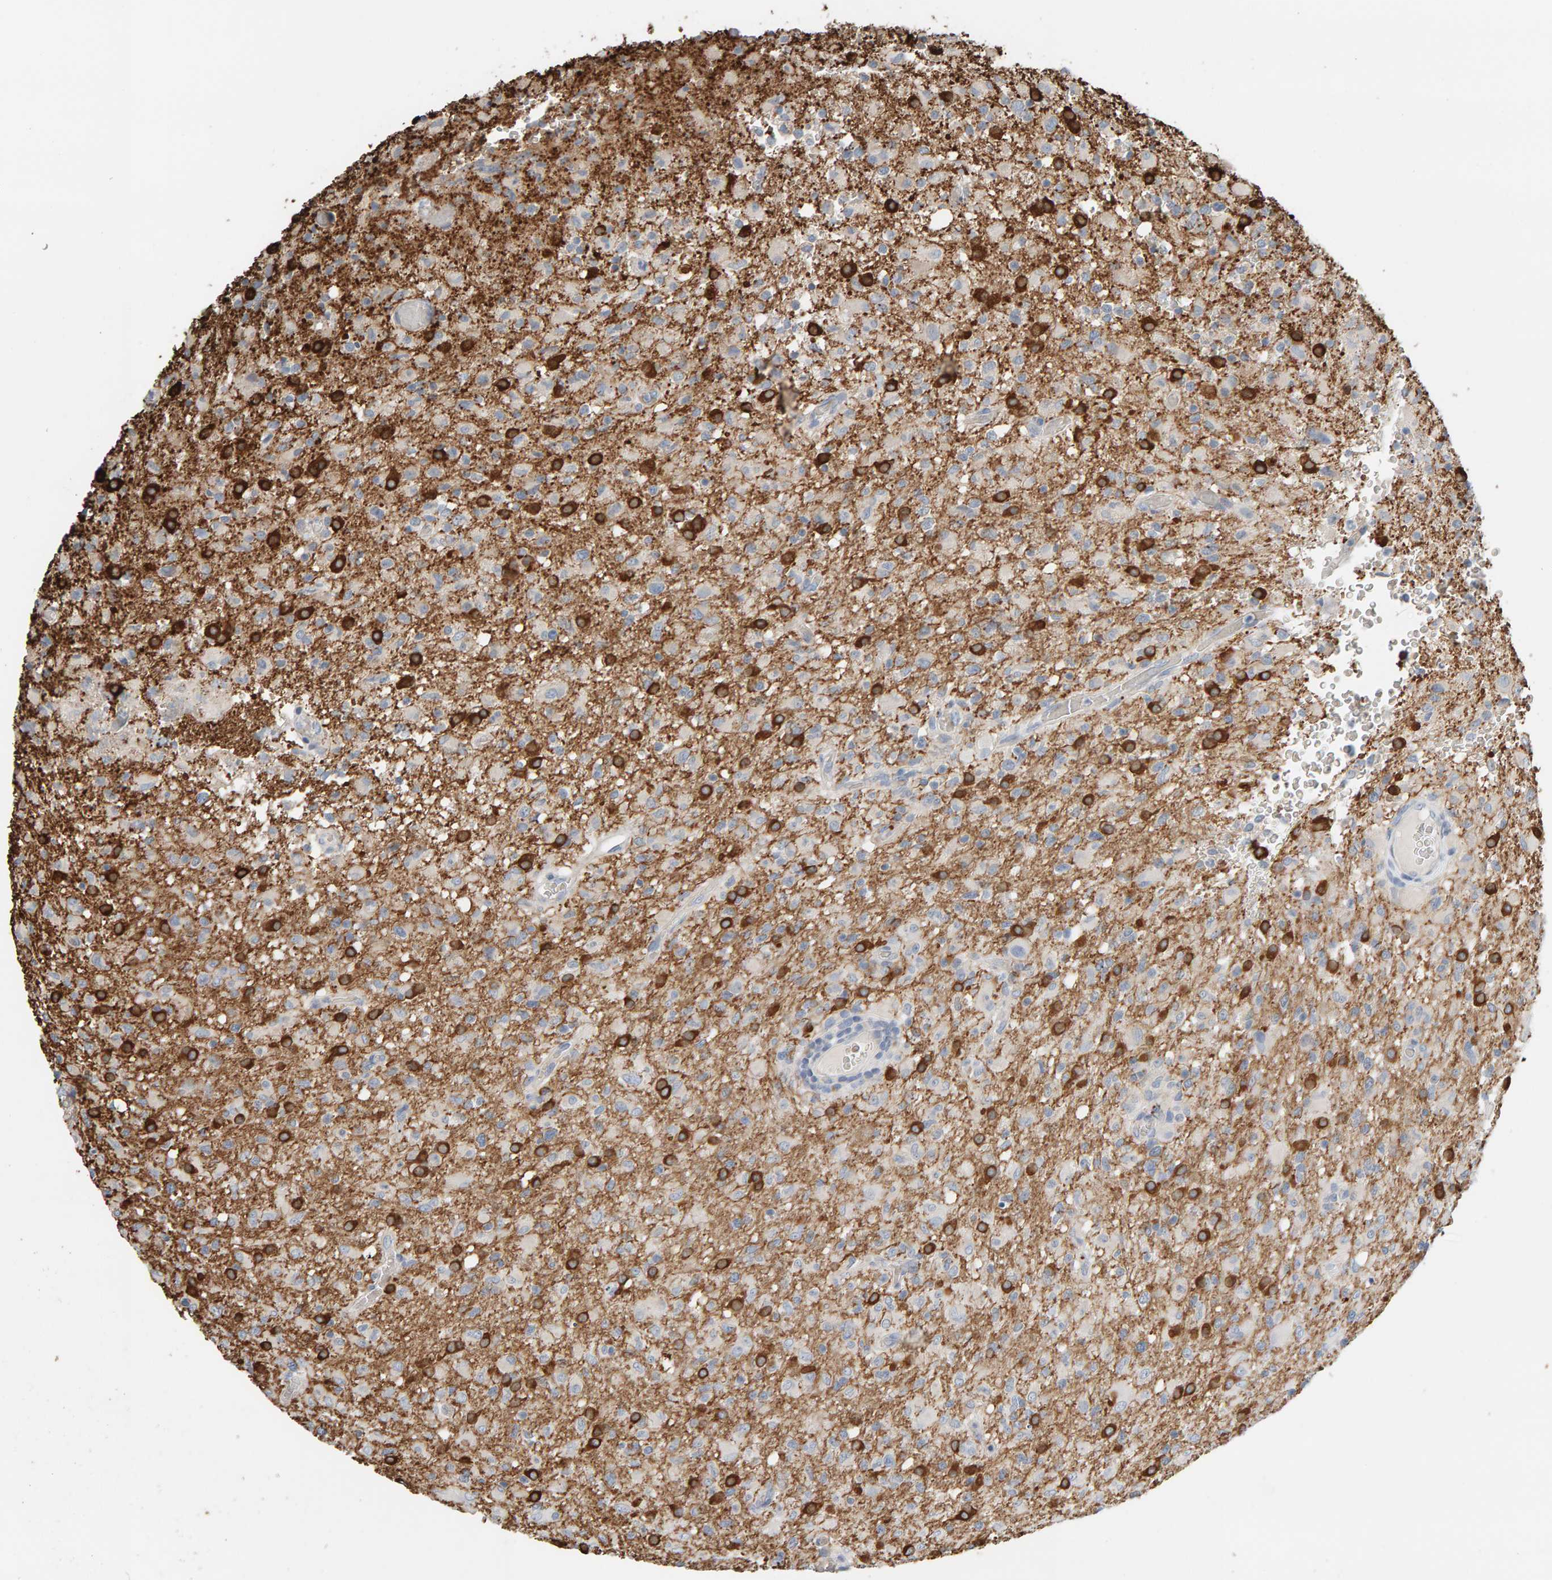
{"staining": {"intensity": "negative", "quantity": "none", "location": "none"}, "tissue": "glioma", "cell_type": "Tumor cells", "image_type": "cancer", "snomed": [{"axis": "morphology", "description": "Glioma, malignant, High grade"}, {"axis": "topography", "description": "Brain"}], "caption": "Immunohistochemistry (IHC) histopathology image of glioma stained for a protein (brown), which exhibits no positivity in tumor cells.", "gene": "IPPK", "patient": {"sex": "female", "age": 57}}